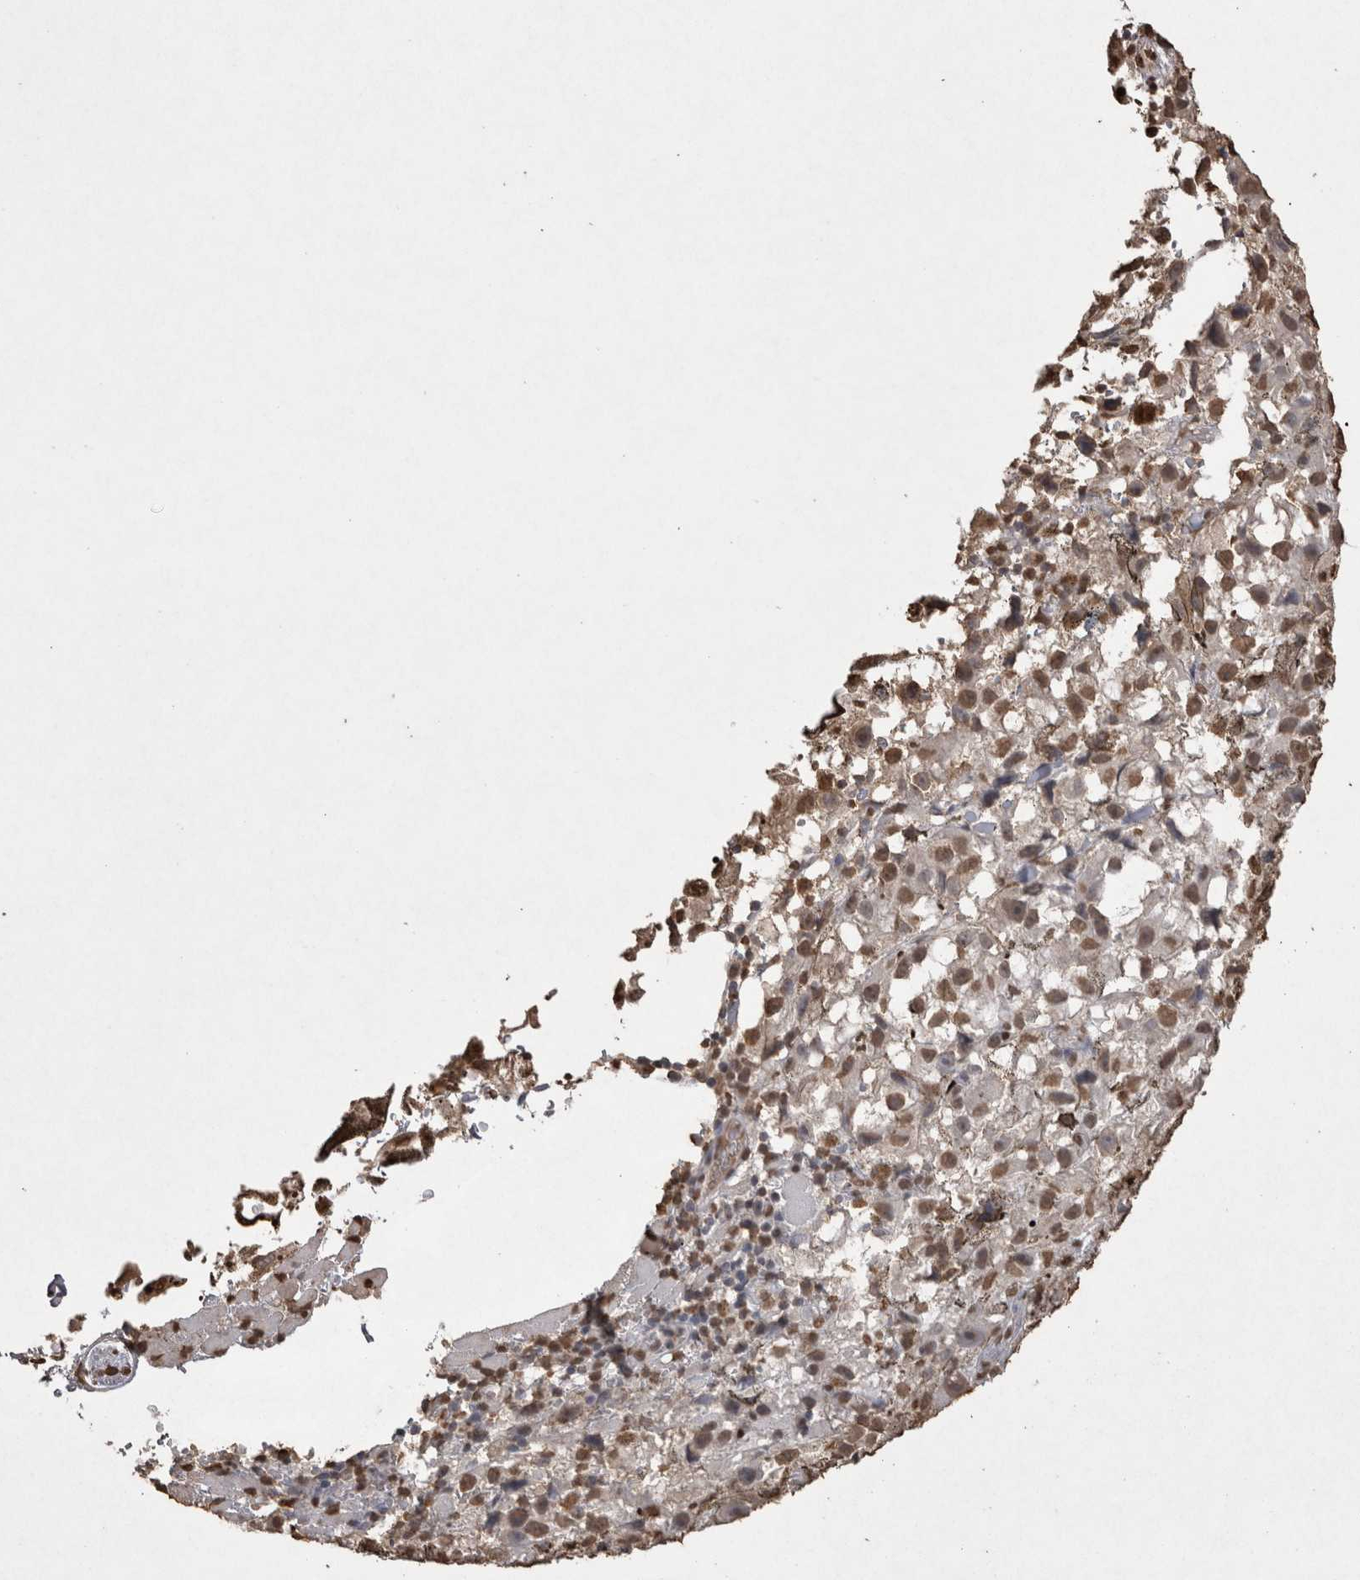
{"staining": {"intensity": "moderate", "quantity": ">75%", "location": "nuclear"}, "tissue": "melanoma", "cell_type": "Tumor cells", "image_type": "cancer", "snomed": [{"axis": "morphology", "description": "Malignant melanoma, NOS"}, {"axis": "topography", "description": "Skin"}], "caption": "IHC (DAB (3,3'-diaminobenzidine)) staining of human melanoma demonstrates moderate nuclear protein positivity in about >75% of tumor cells. (DAB = brown stain, brightfield microscopy at high magnification).", "gene": "POU5F1", "patient": {"sex": "female", "age": 104}}